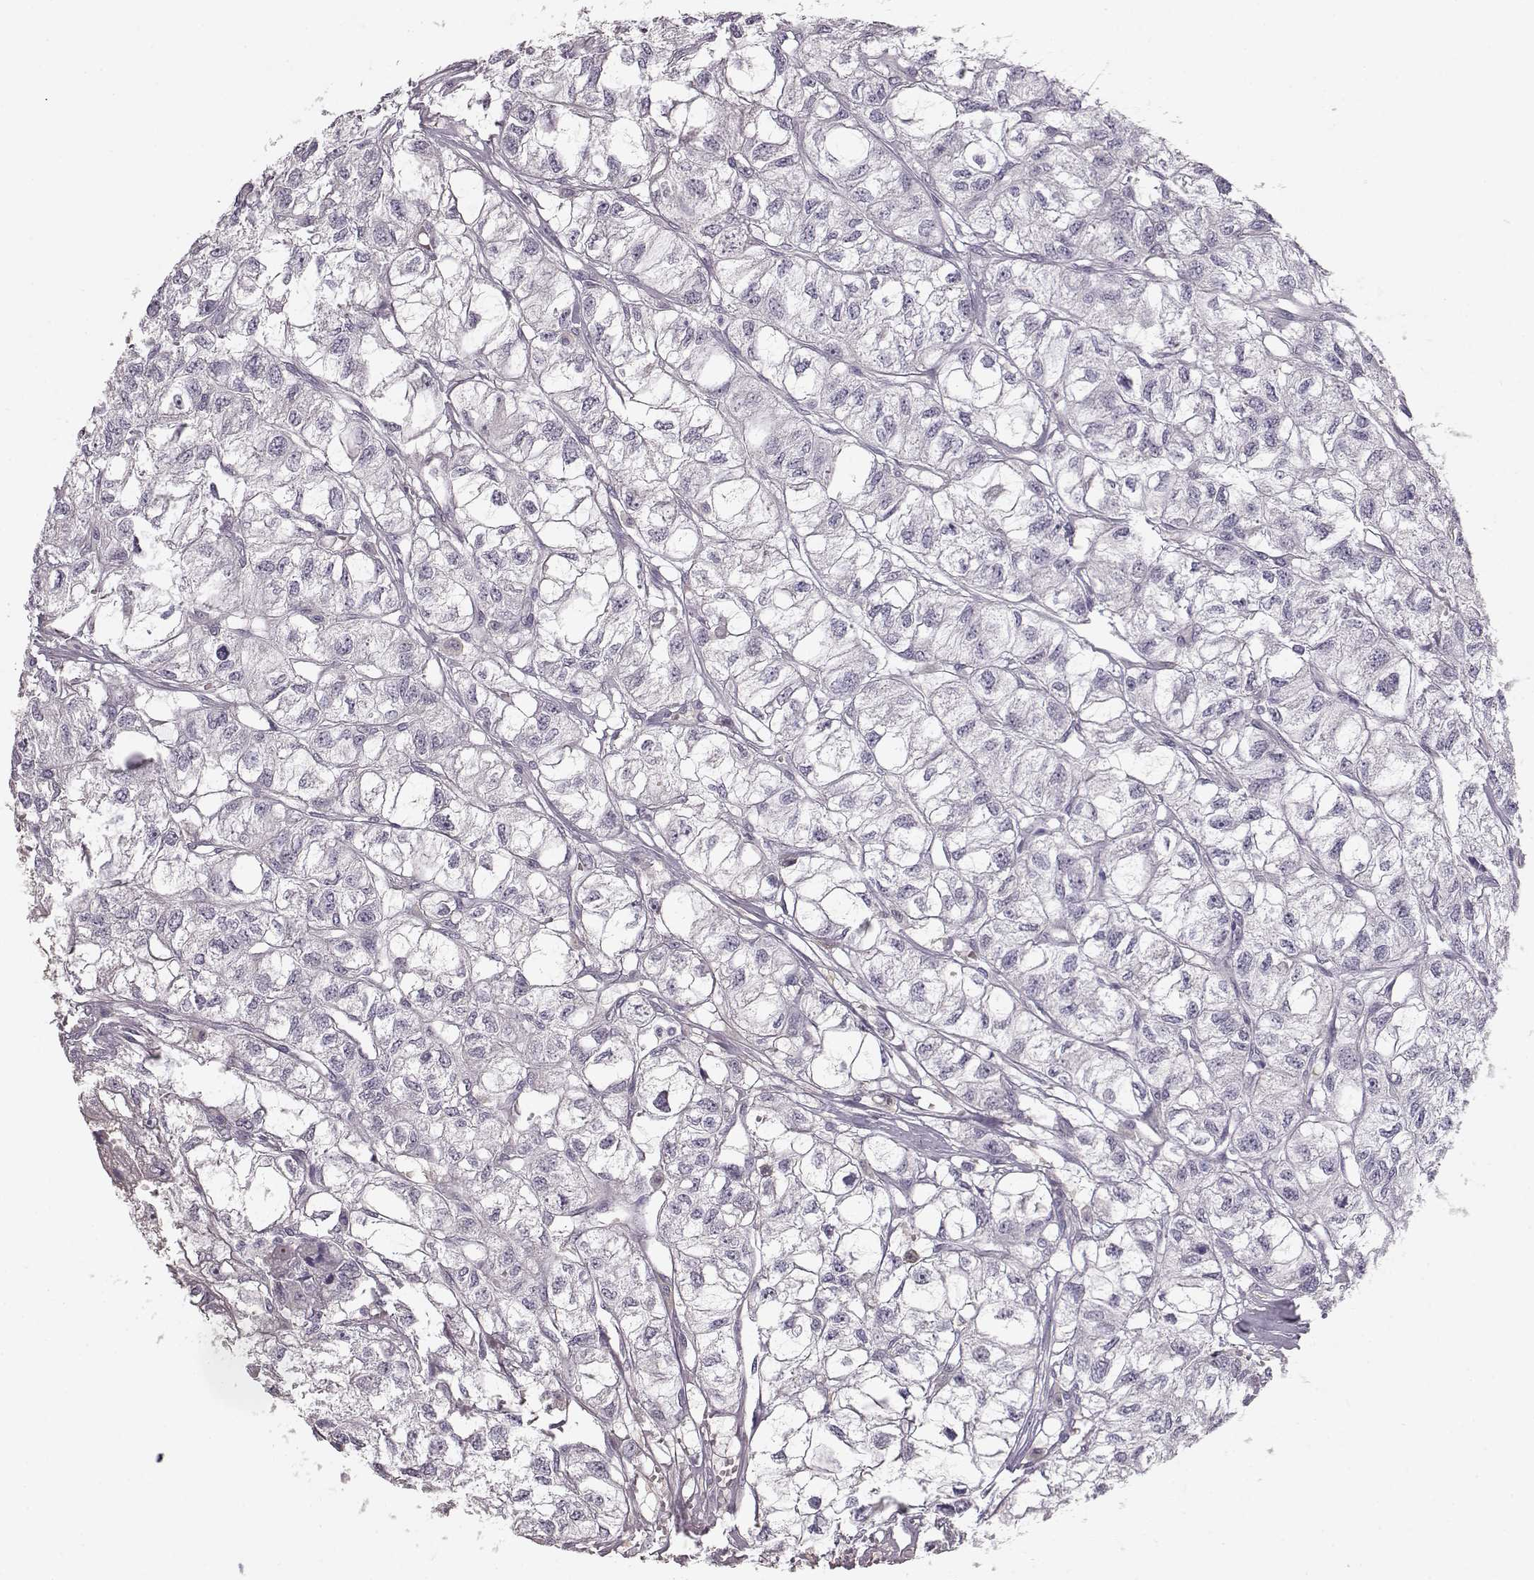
{"staining": {"intensity": "negative", "quantity": "none", "location": "none"}, "tissue": "renal cancer", "cell_type": "Tumor cells", "image_type": "cancer", "snomed": [{"axis": "morphology", "description": "Adenocarcinoma, NOS"}, {"axis": "topography", "description": "Kidney"}], "caption": "Adenocarcinoma (renal) was stained to show a protein in brown. There is no significant staining in tumor cells.", "gene": "BFSP2", "patient": {"sex": "male", "age": 56}}